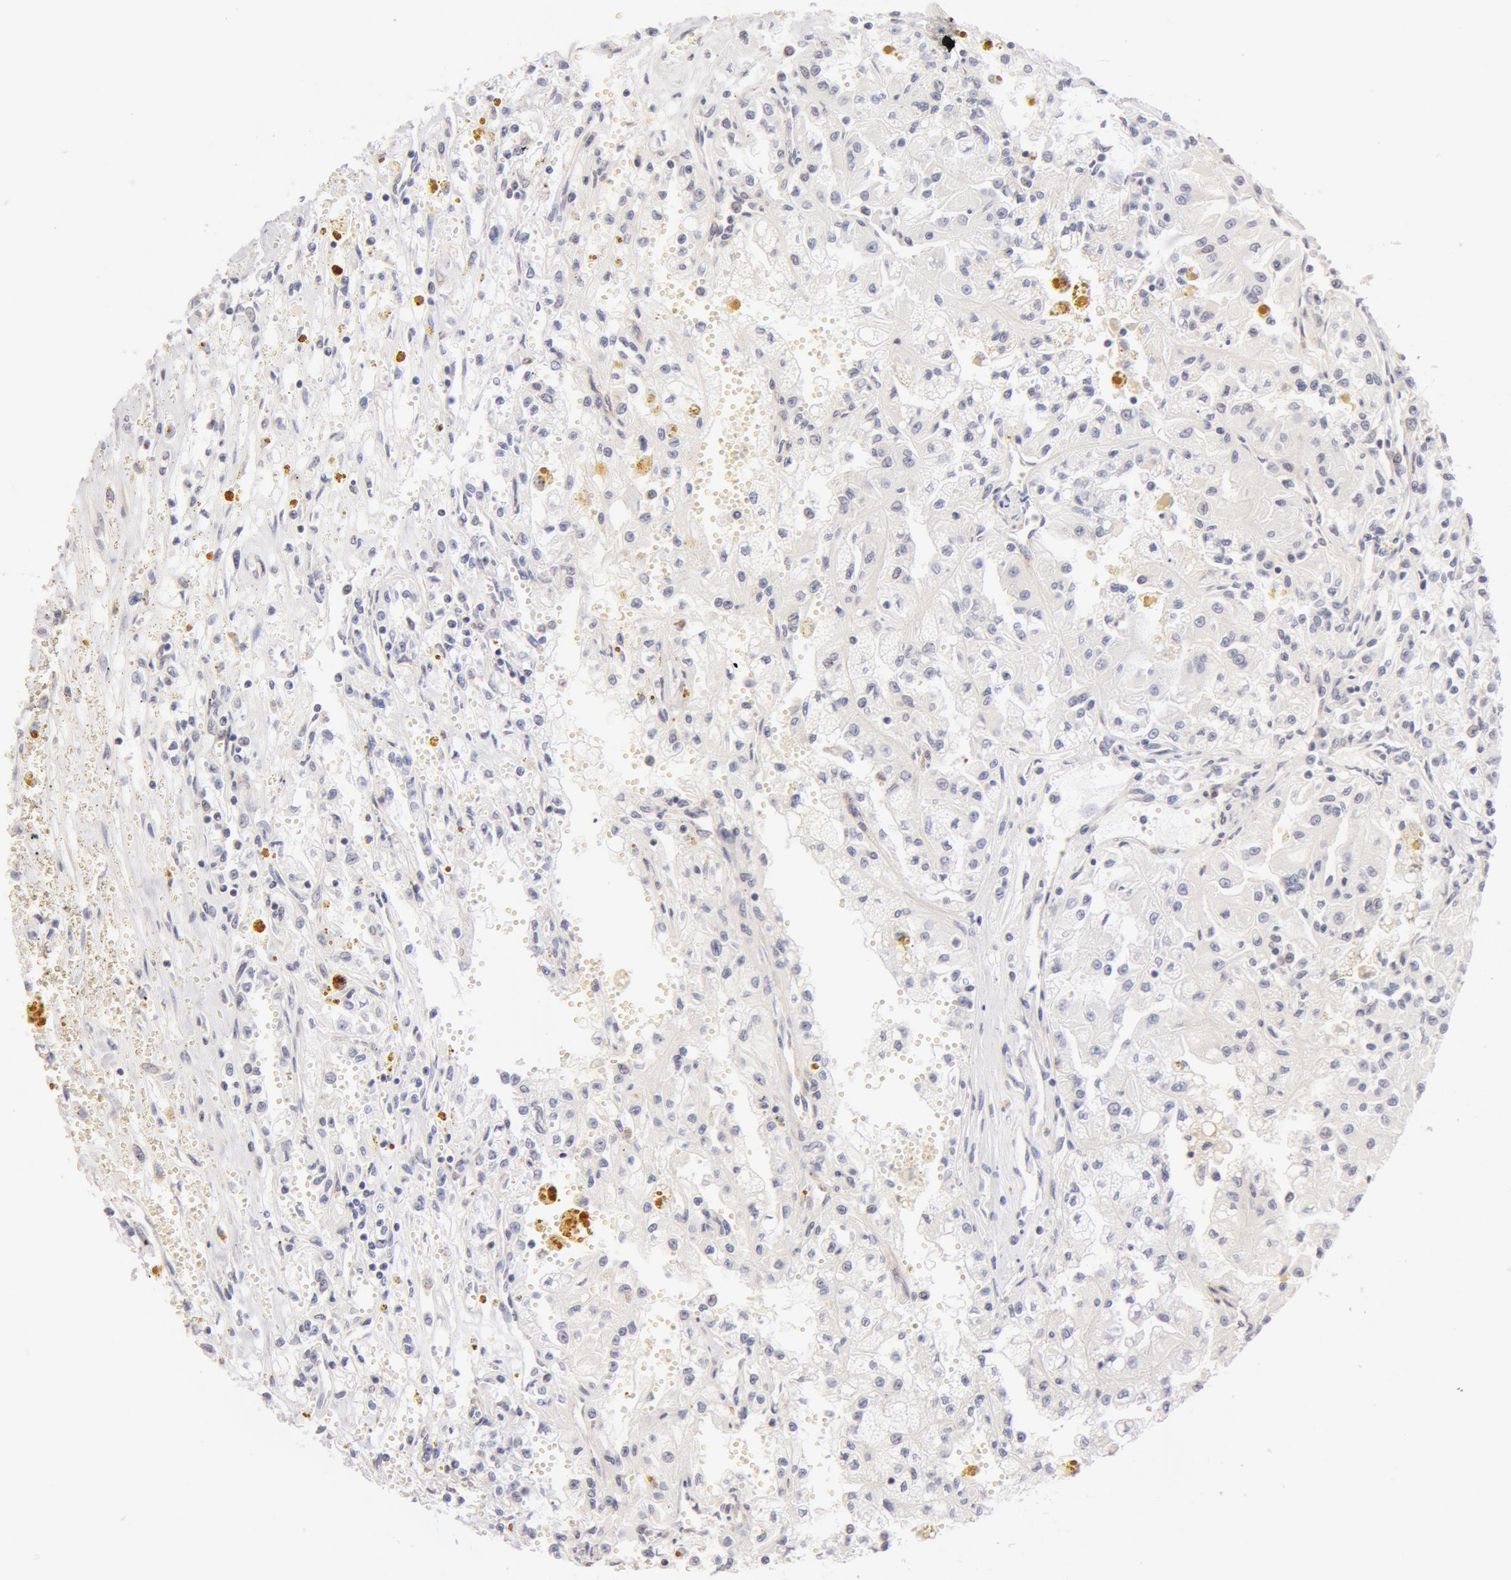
{"staining": {"intensity": "negative", "quantity": "none", "location": "none"}, "tissue": "renal cancer", "cell_type": "Tumor cells", "image_type": "cancer", "snomed": [{"axis": "morphology", "description": "Adenocarcinoma, NOS"}, {"axis": "topography", "description": "Kidney"}], "caption": "IHC of human renal adenocarcinoma displays no expression in tumor cells. (DAB immunohistochemistry with hematoxylin counter stain).", "gene": "DDX3Y", "patient": {"sex": "male", "age": 78}}